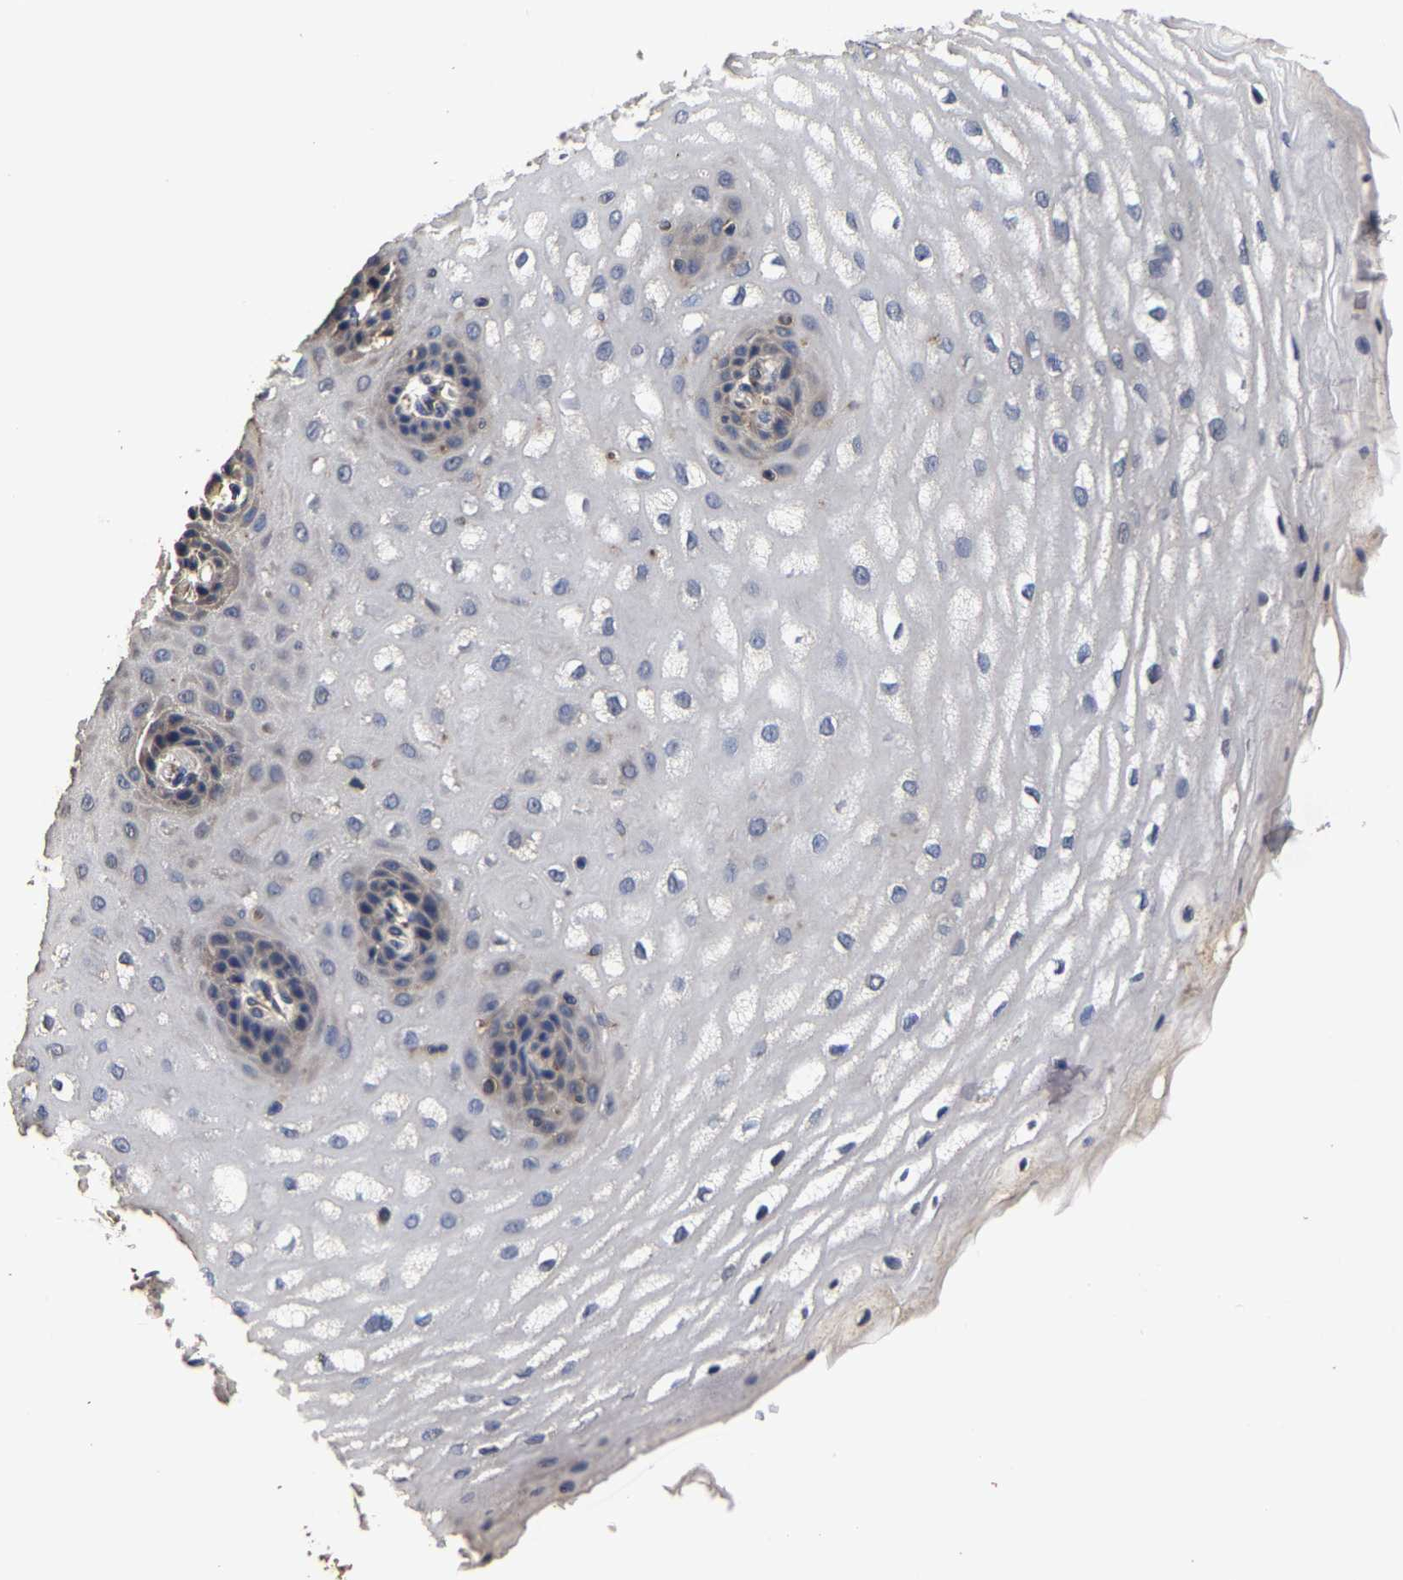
{"staining": {"intensity": "weak", "quantity": "25%-75%", "location": "cytoplasmic/membranous"}, "tissue": "esophagus", "cell_type": "Squamous epithelial cells", "image_type": "normal", "snomed": [{"axis": "morphology", "description": "Normal tissue, NOS"}, {"axis": "topography", "description": "Esophagus"}], "caption": "The immunohistochemical stain highlights weak cytoplasmic/membranous expression in squamous epithelial cells of benign esophagus. (Brightfield microscopy of DAB IHC at high magnification).", "gene": "ITCH", "patient": {"sex": "male", "age": 54}}